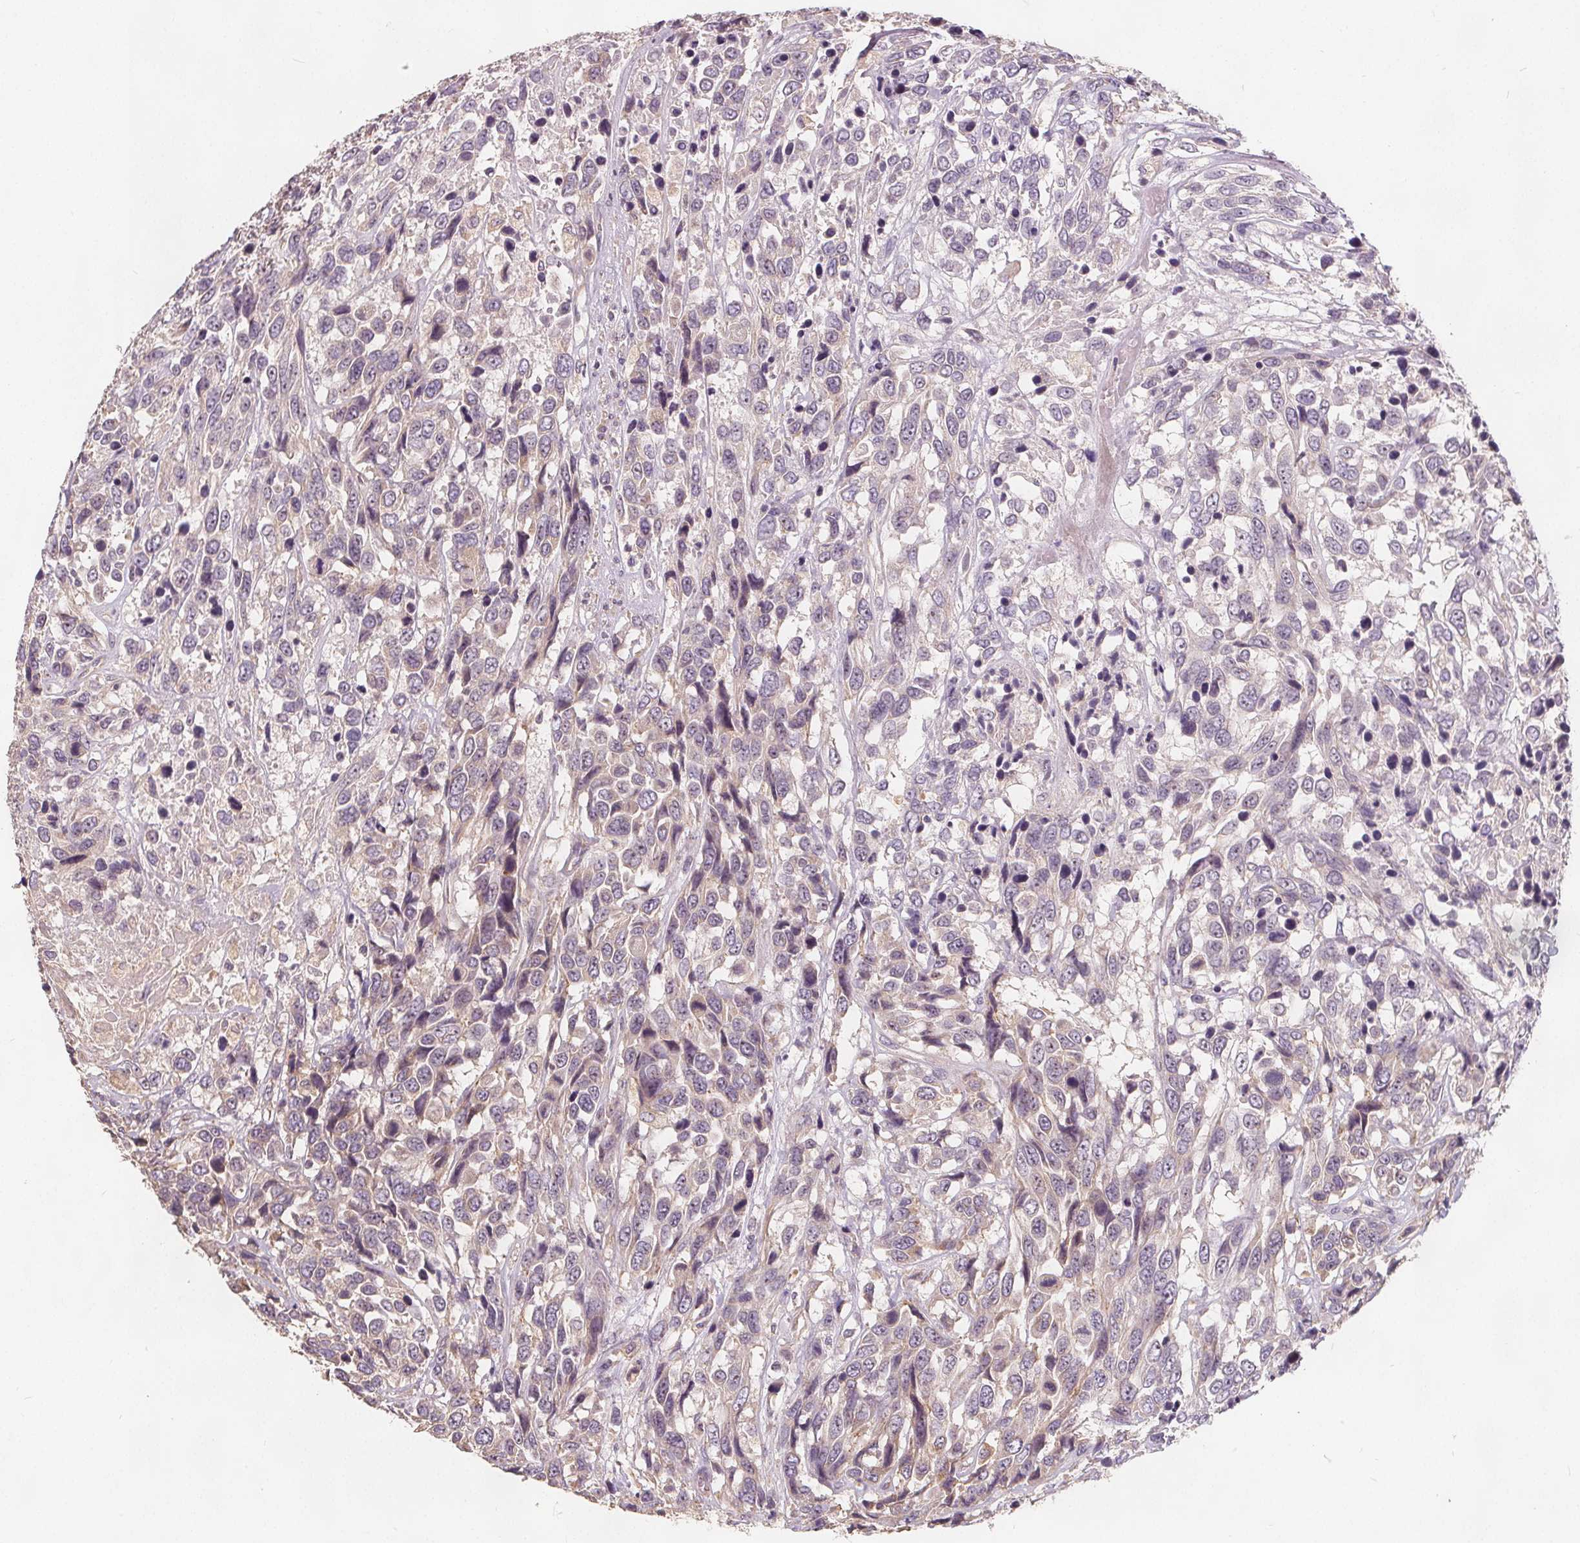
{"staining": {"intensity": "negative", "quantity": "none", "location": "none"}, "tissue": "urothelial cancer", "cell_type": "Tumor cells", "image_type": "cancer", "snomed": [{"axis": "morphology", "description": "Urothelial carcinoma, High grade"}, {"axis": "topography", "description": "Urinary bladder"}], "caption": "The micrograph displays no staining of tumor cells in urothelial cancer.", "gene": "DRC3", "patient": {"sex": "female", "age": 70}}